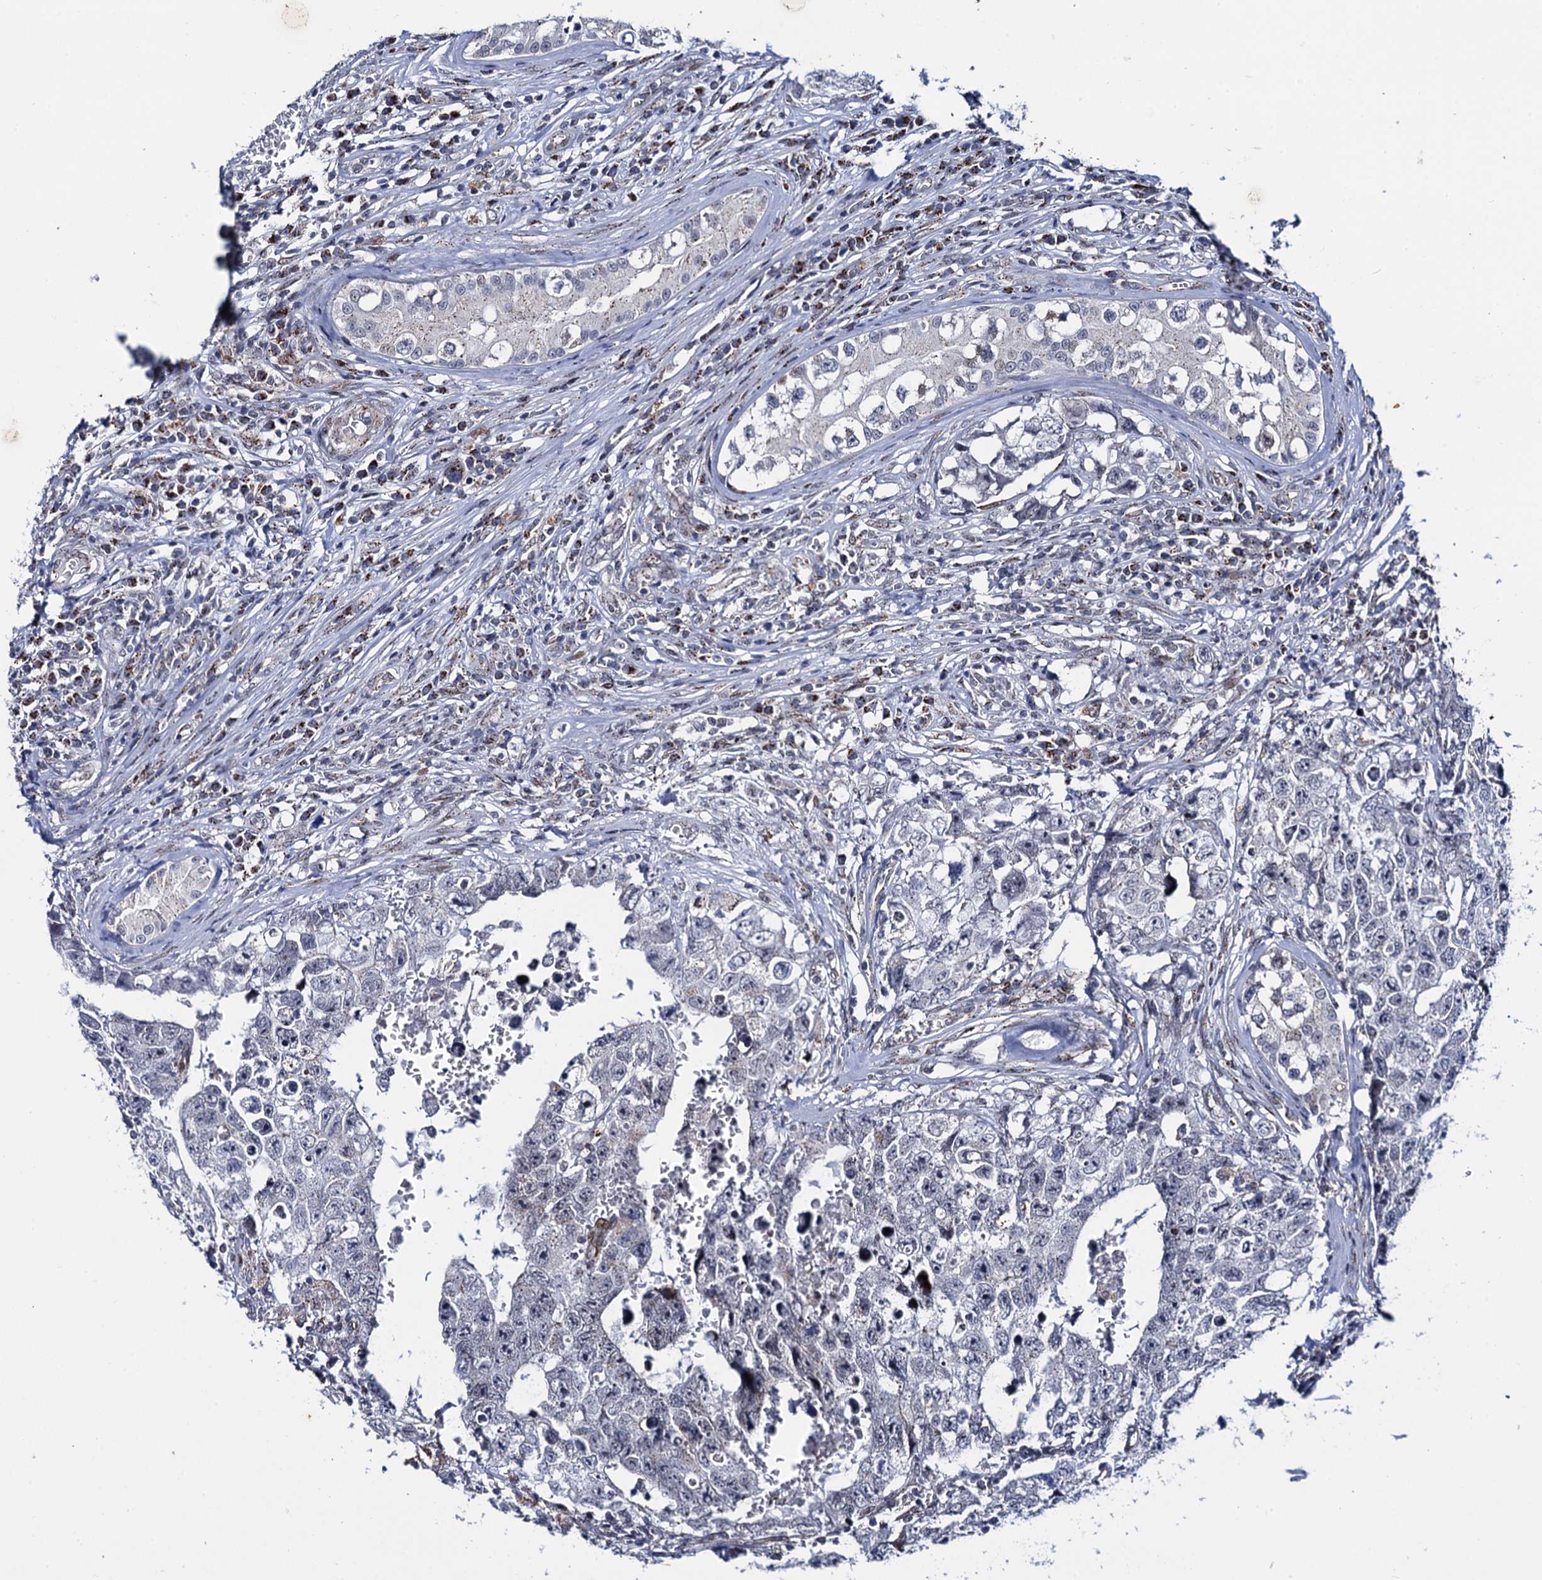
{"staining": {"intensity": "negative", "quantity": "none", "location": "none"}, "tissue": "testis cancer", "cell_type": "Tumor cells", "image_type": "cancer", "snomed": [{"axis": "morphology", "description": "Carcinoma, Embryonal, NOS"}, {"axis": "topography", "description": "Testis"}], "caption": "Immunohistochemical staining of human testis cancer (embryonal carcinoma) shows no significant staining in tumor cells.", "gene": "THAP2", "patient": {"sex": "male", "age": 17}}